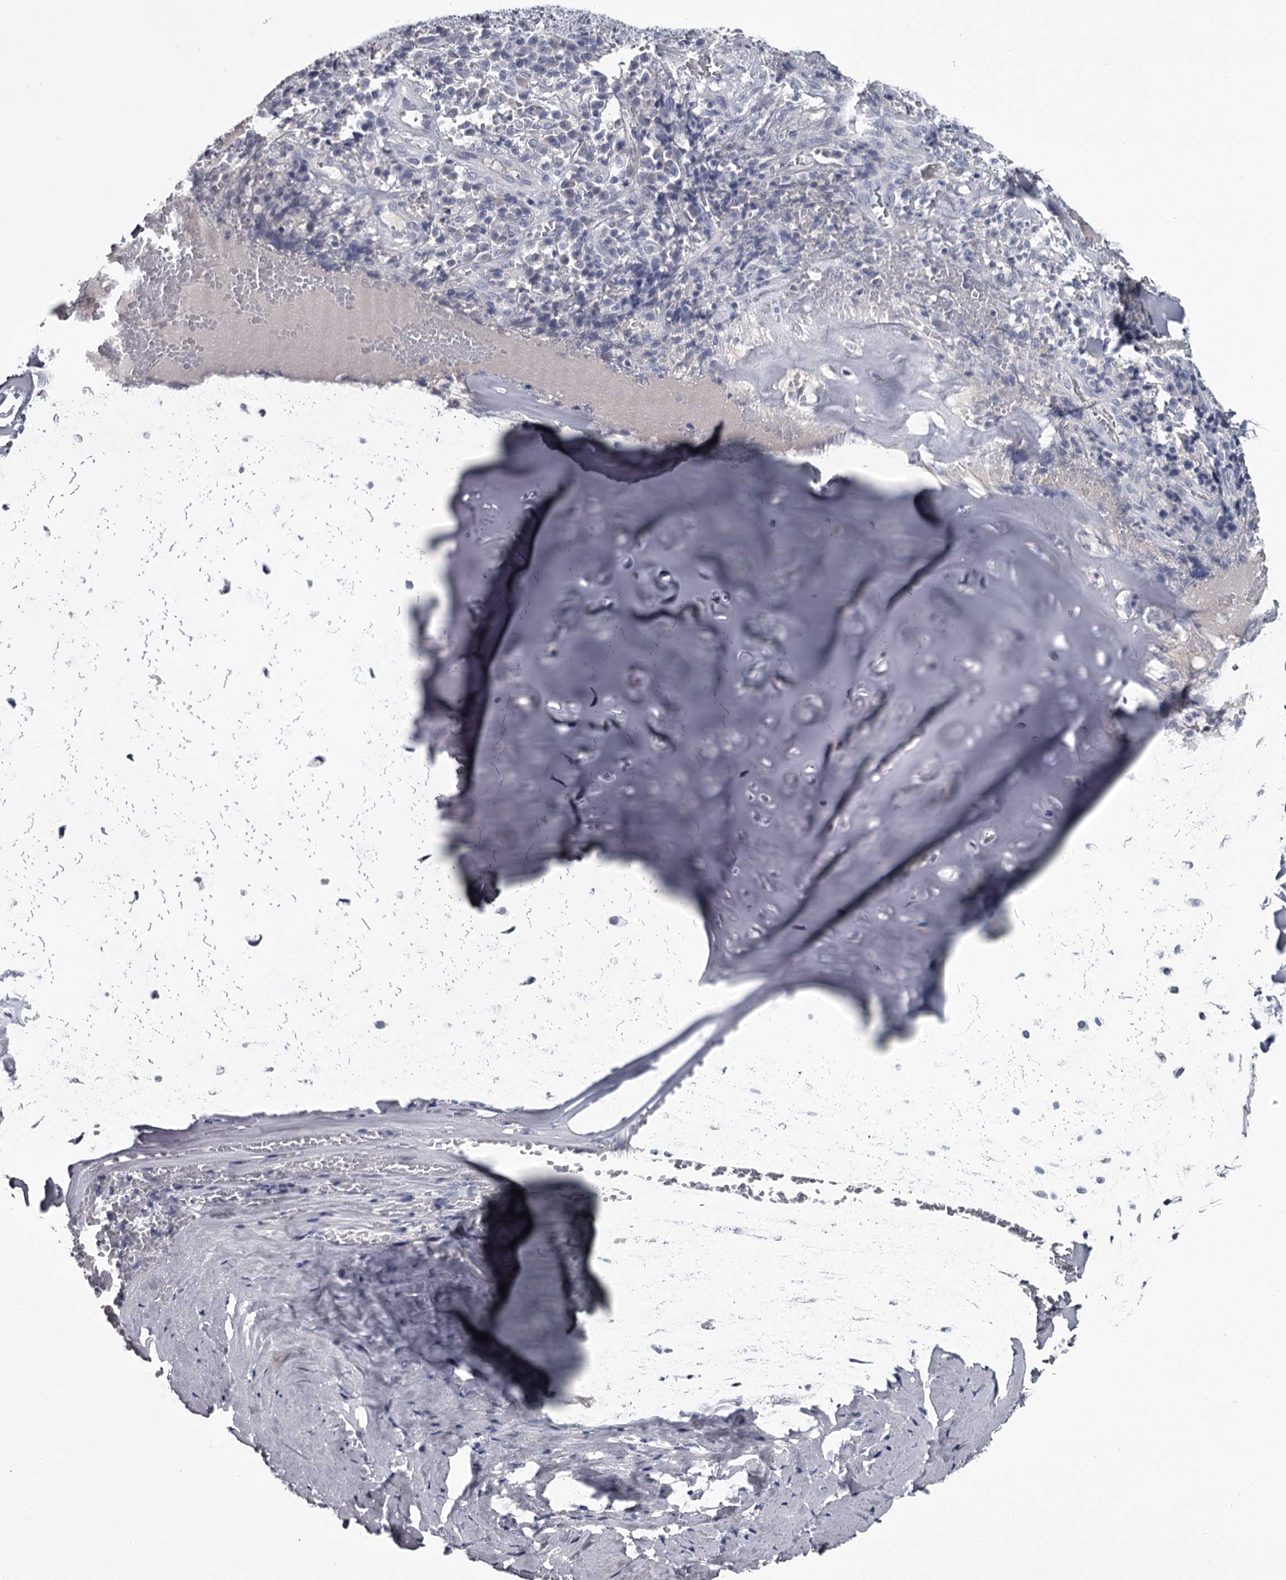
{"staining": {"intensity": "negative", "quantity": "none", "location": "none"}, "tissue": "adipose tissue", "cell_type": "Adipocytes", "image_type": "normal", "snomed": [{"axis": "morphology", "description": "Normal tissue, NOS"}, {"axis": "morphology", "description": "Basal cell carcinoma"}, {"axis": "topography", "description": "Cartilage tissue"}, {"axis": "topography", "description": "Nasopharynx"}, {"axis": "topography", "description": "Oral tissue"}], "caption": "This photomicrograph is of normal adipose tissue stained with immunohistochemistry to label a protein in brown with the nuclei are counter-stained blue. There is no expression in adipocytes. (IHC, brightfield microscopy, high magnification).", "gene": "DAO", "patient": {"sex": "female", "age": 77}}